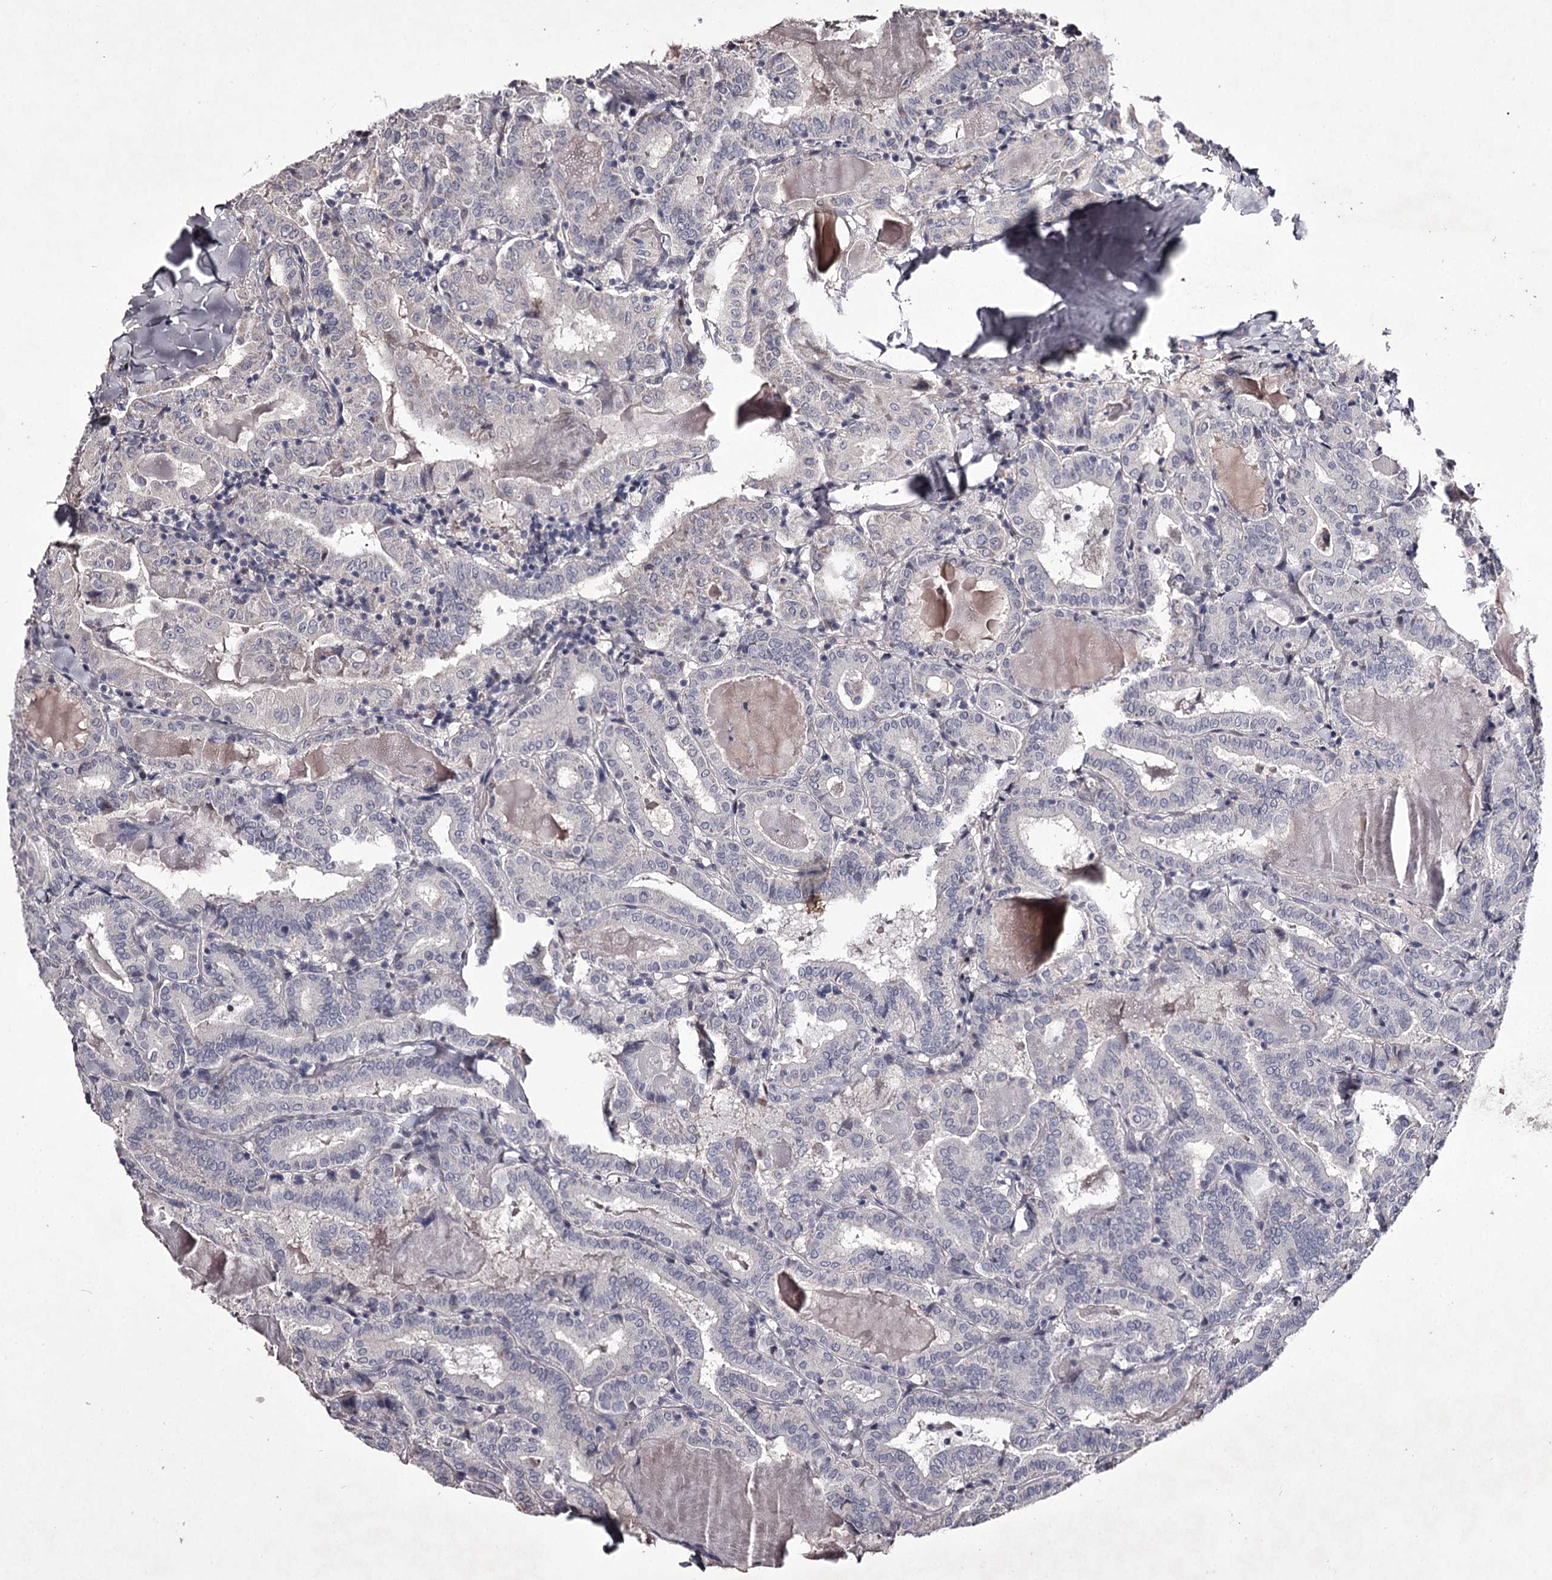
{"staining": {"intensity": "negative", "quantity": "none", "location": "none"}, "tissue": "thyroid cancer", "cell_type": "Tumor cells", "image_type": "cancer", "snomed": [{"axis": "morphology", "description": "Papillary adenocarcinoma, NOS"}, {"axis": "topography", "description": "Thyroid gland"}], "caption": "Immunohistochemical staining of papillary adenocarcinoma (thyroid) demonstrates no significant staining in tumor cells.", "gene": "PRM2", "patient": {"sex": "female", "age": 72}}